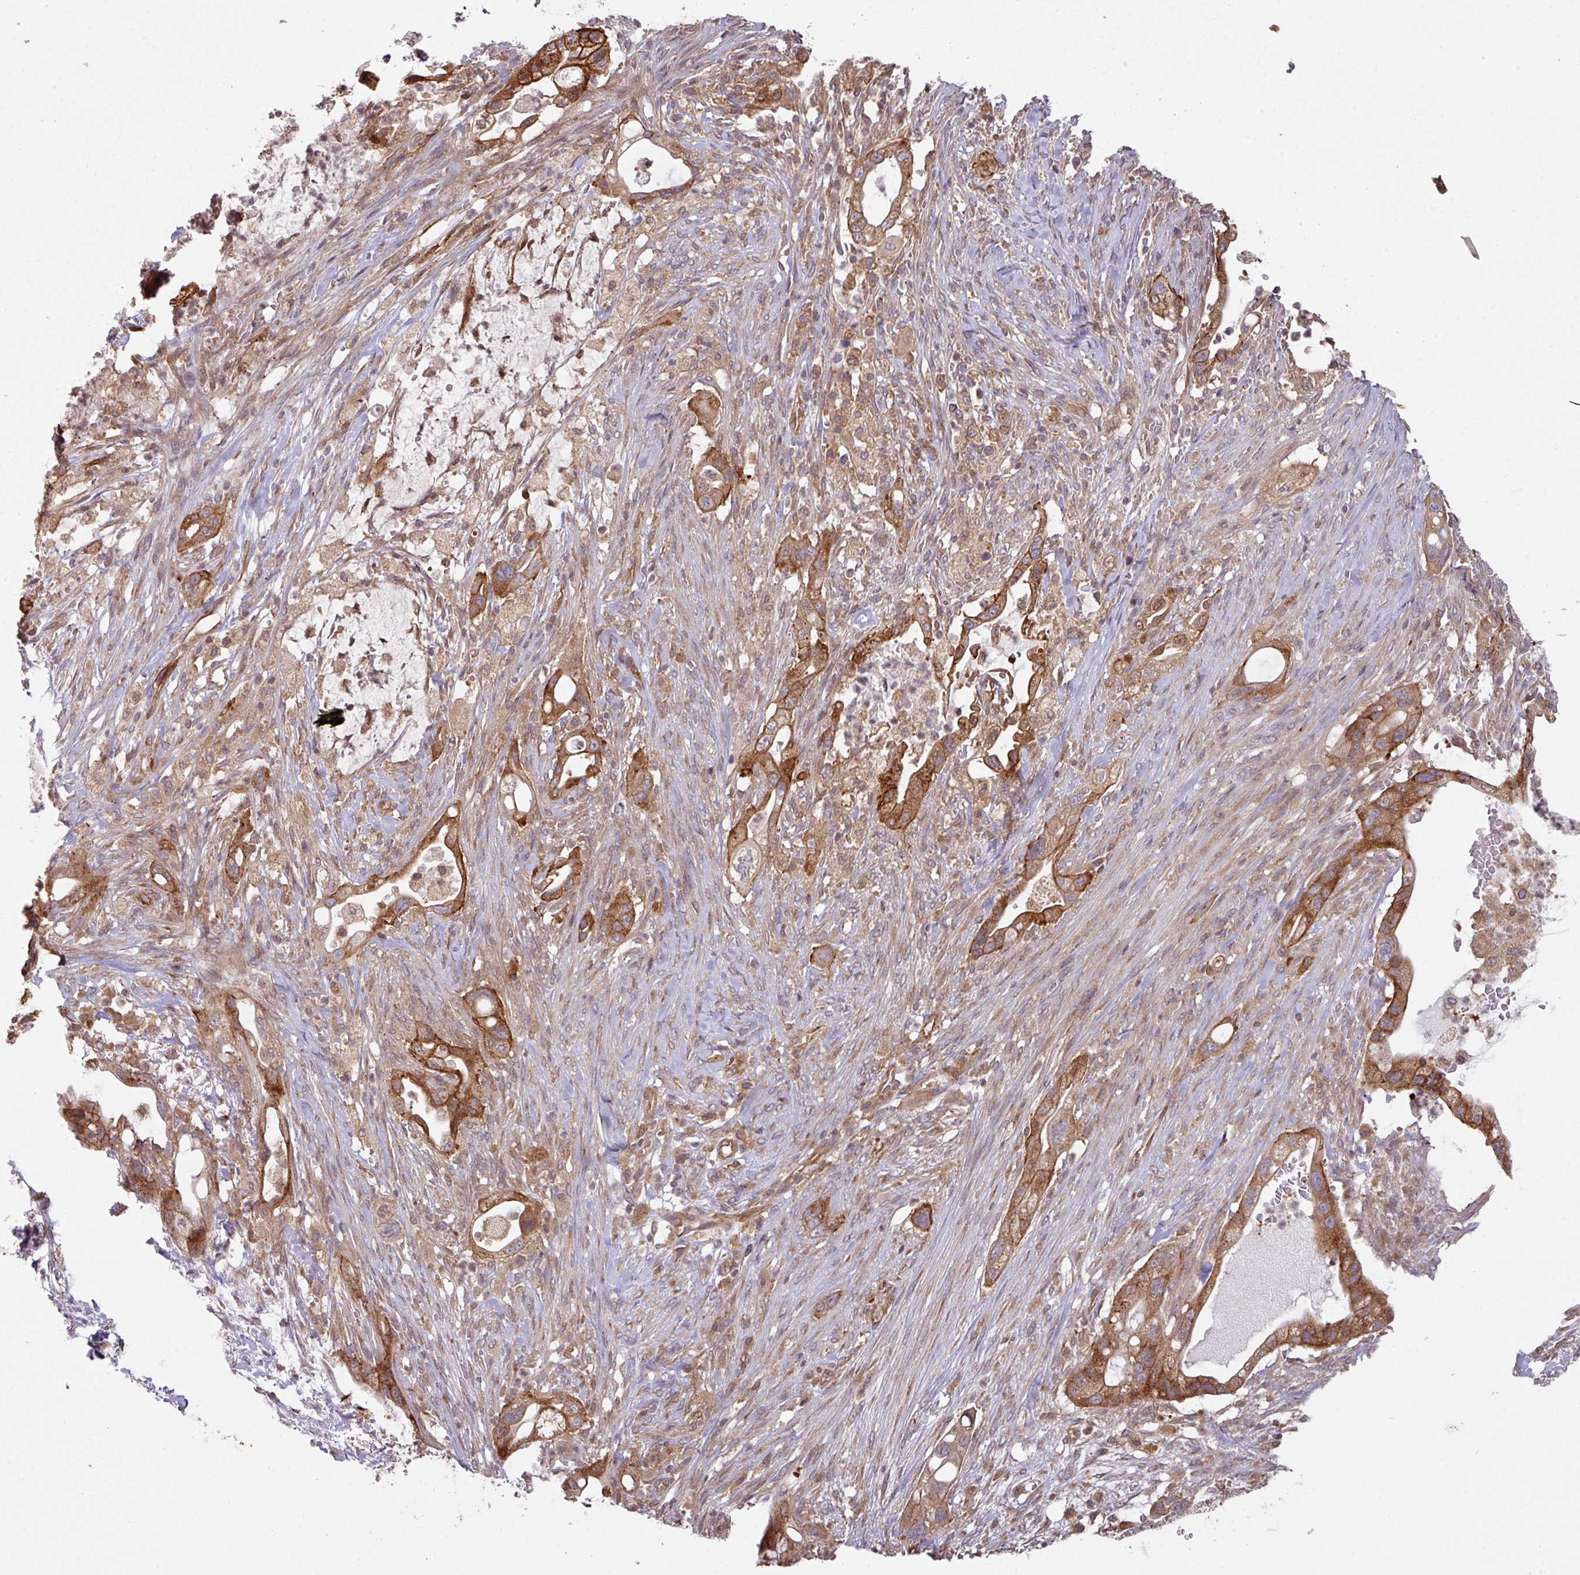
{"staining": {"intensity": "strong", "quantity": ">75%", "location": "cytoplasmic/membranous"}, "tissue": "pancreatic cancer", "cell_type": "Tumor cells", "image_type": "cancer", "snomed": [{"axis": "morphology", "description": "Adenocarcinoma, NOS"}, {"axis": "topography", "description": "Pancreas"}], "caption": "About >75% of tumor cells in pancreatic cancer display strong cytoplasmic/membranous protein positivity as visualized by brown immunohistochemical staining.", "gene": "CYFIP2", "patient": {"sex": "male", "age": 44}}